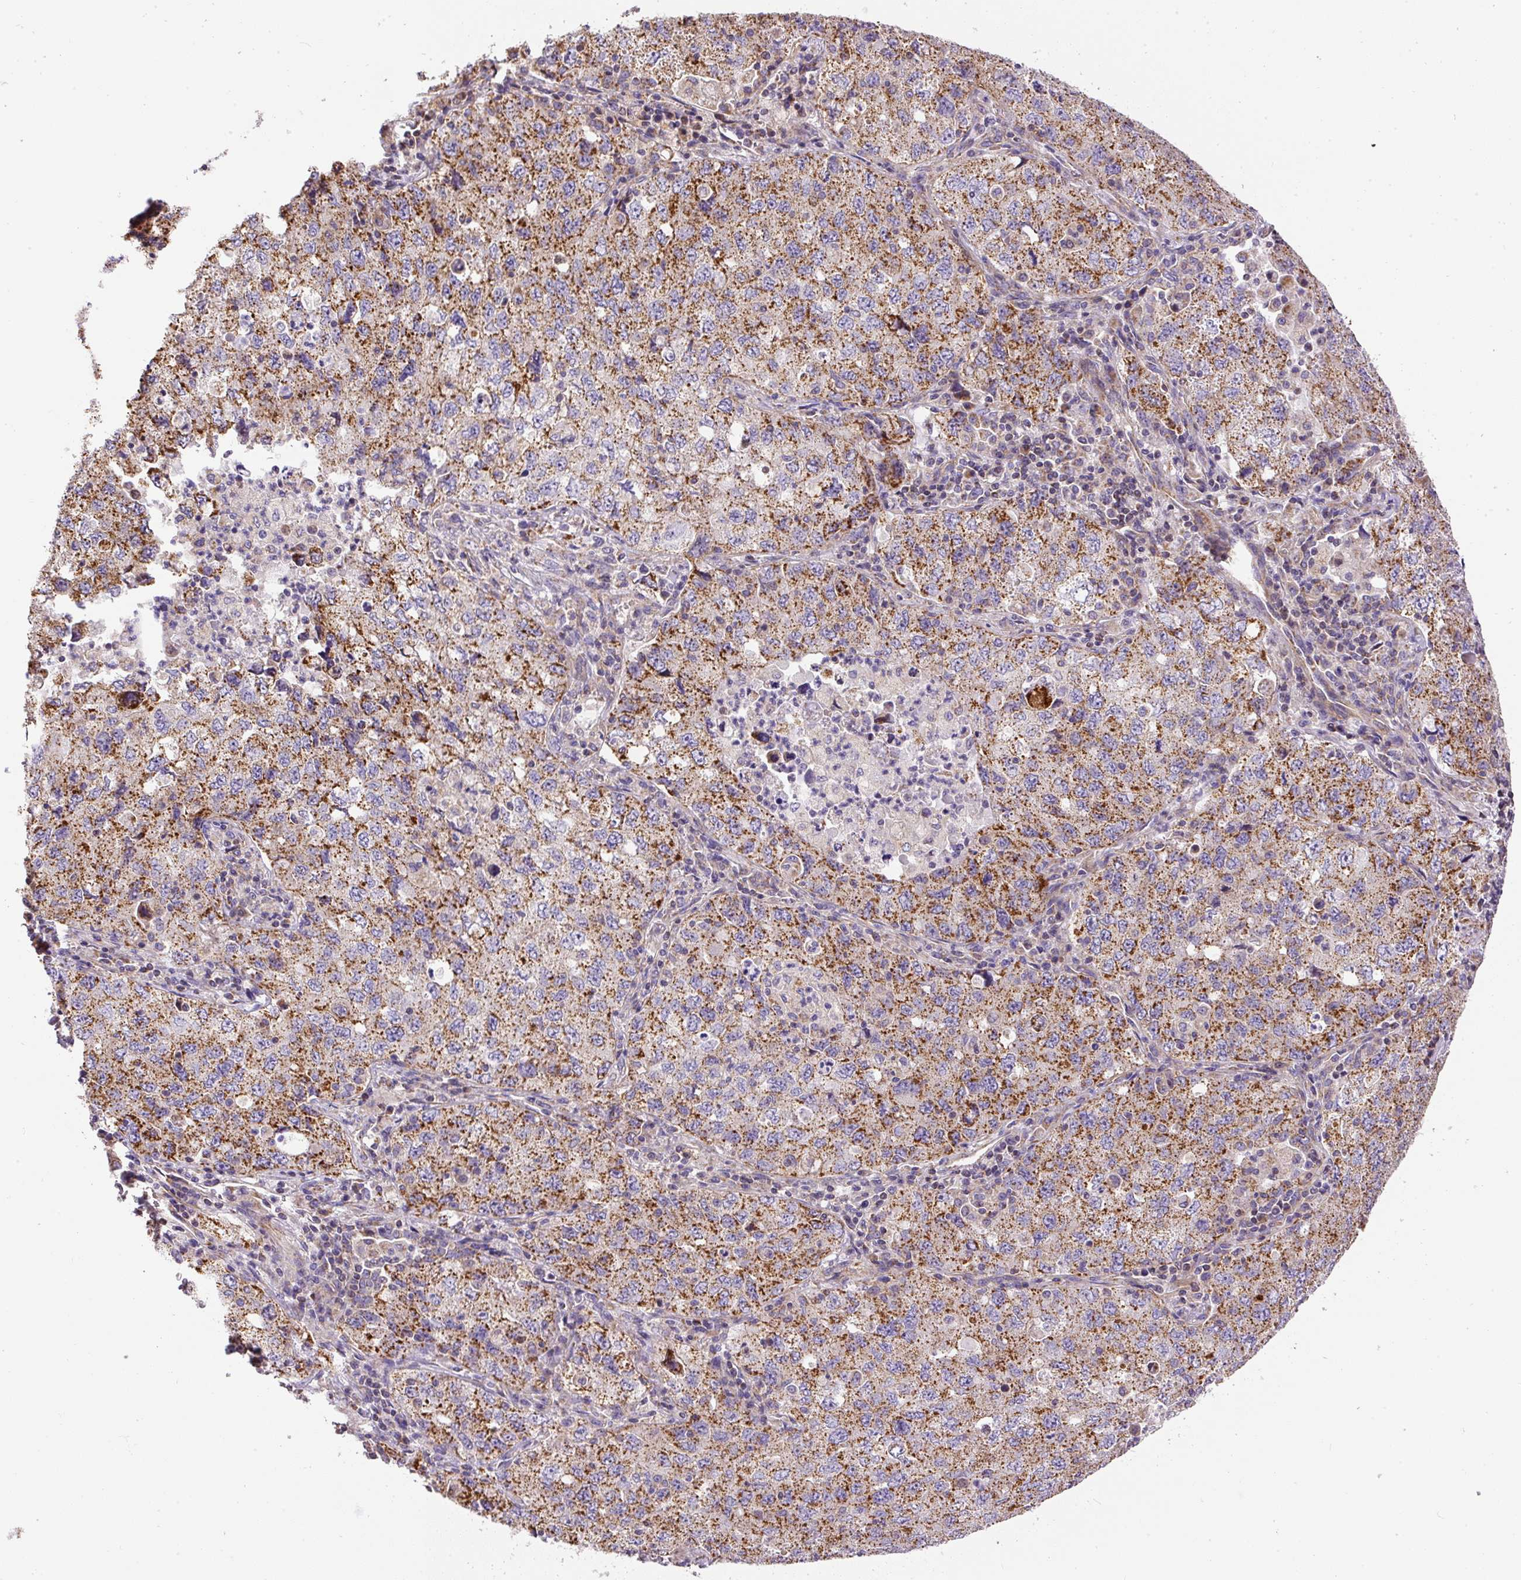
{"staining": {"intensity": "strong", "quantity": ">75%", "location": "cytoplasmic/membranous"}, "tissue": "lung cancer", "cell_type": "Tumor cells", "image_type": "cancer", "snomed": [{"axis": "morphology", "description": "Adenocarcinoma, NOS"}, {"axis": "topography", "description": "Lung"}], "caption": "Immunohistochemistry (IHC) of human lung cancer (adenocarcinoma) displays high levels of strong cytoplasmic/membranous expression in about >75% of tumor cells. (Stains: DAB in brown, nuclei in blue, Microscopy: brightfield microscopy at high magnification).", "gene": "NDUFAF2", "patient": {"sex": "female", "age": 57}}